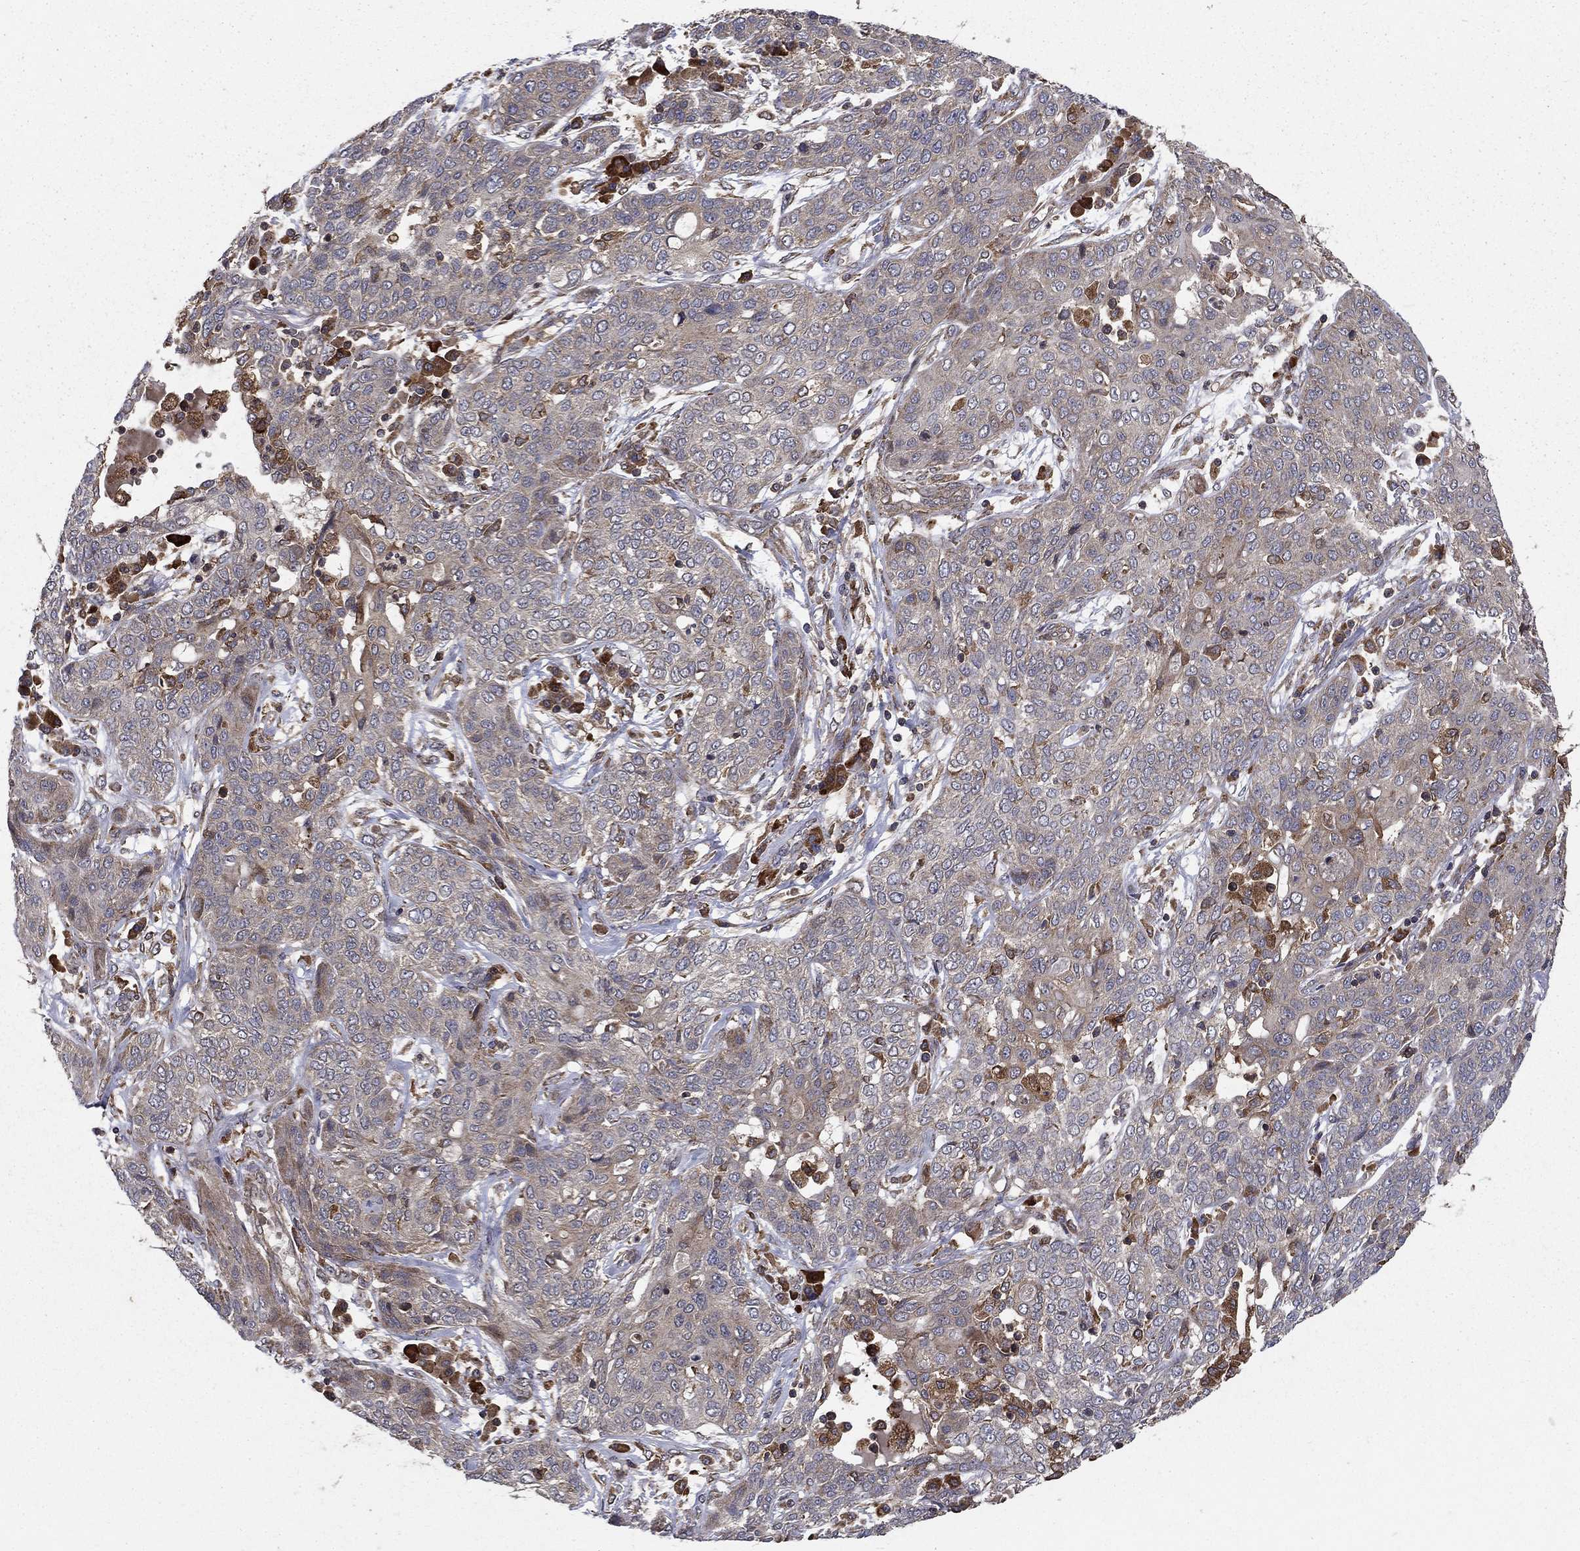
{"staining": {"intensity": "weak", "quantity": "<25%", "location": "cytoplasmic/membranous"}, "tissue": "lung cancer", "cell_type": "Tumor cells", "image_type": "cancer", "snomed": [{"axis": "morphology", "description": "Squamous cell carcinoma, NOS"}, {"axis": "topography", "description": "Lung"}], "caption": "Tumor cells are negative for protein expression in human squamous cell carcinoma (lung).", "gene": "BABAM2", "patient": {"sex": "female", "age": 70}}